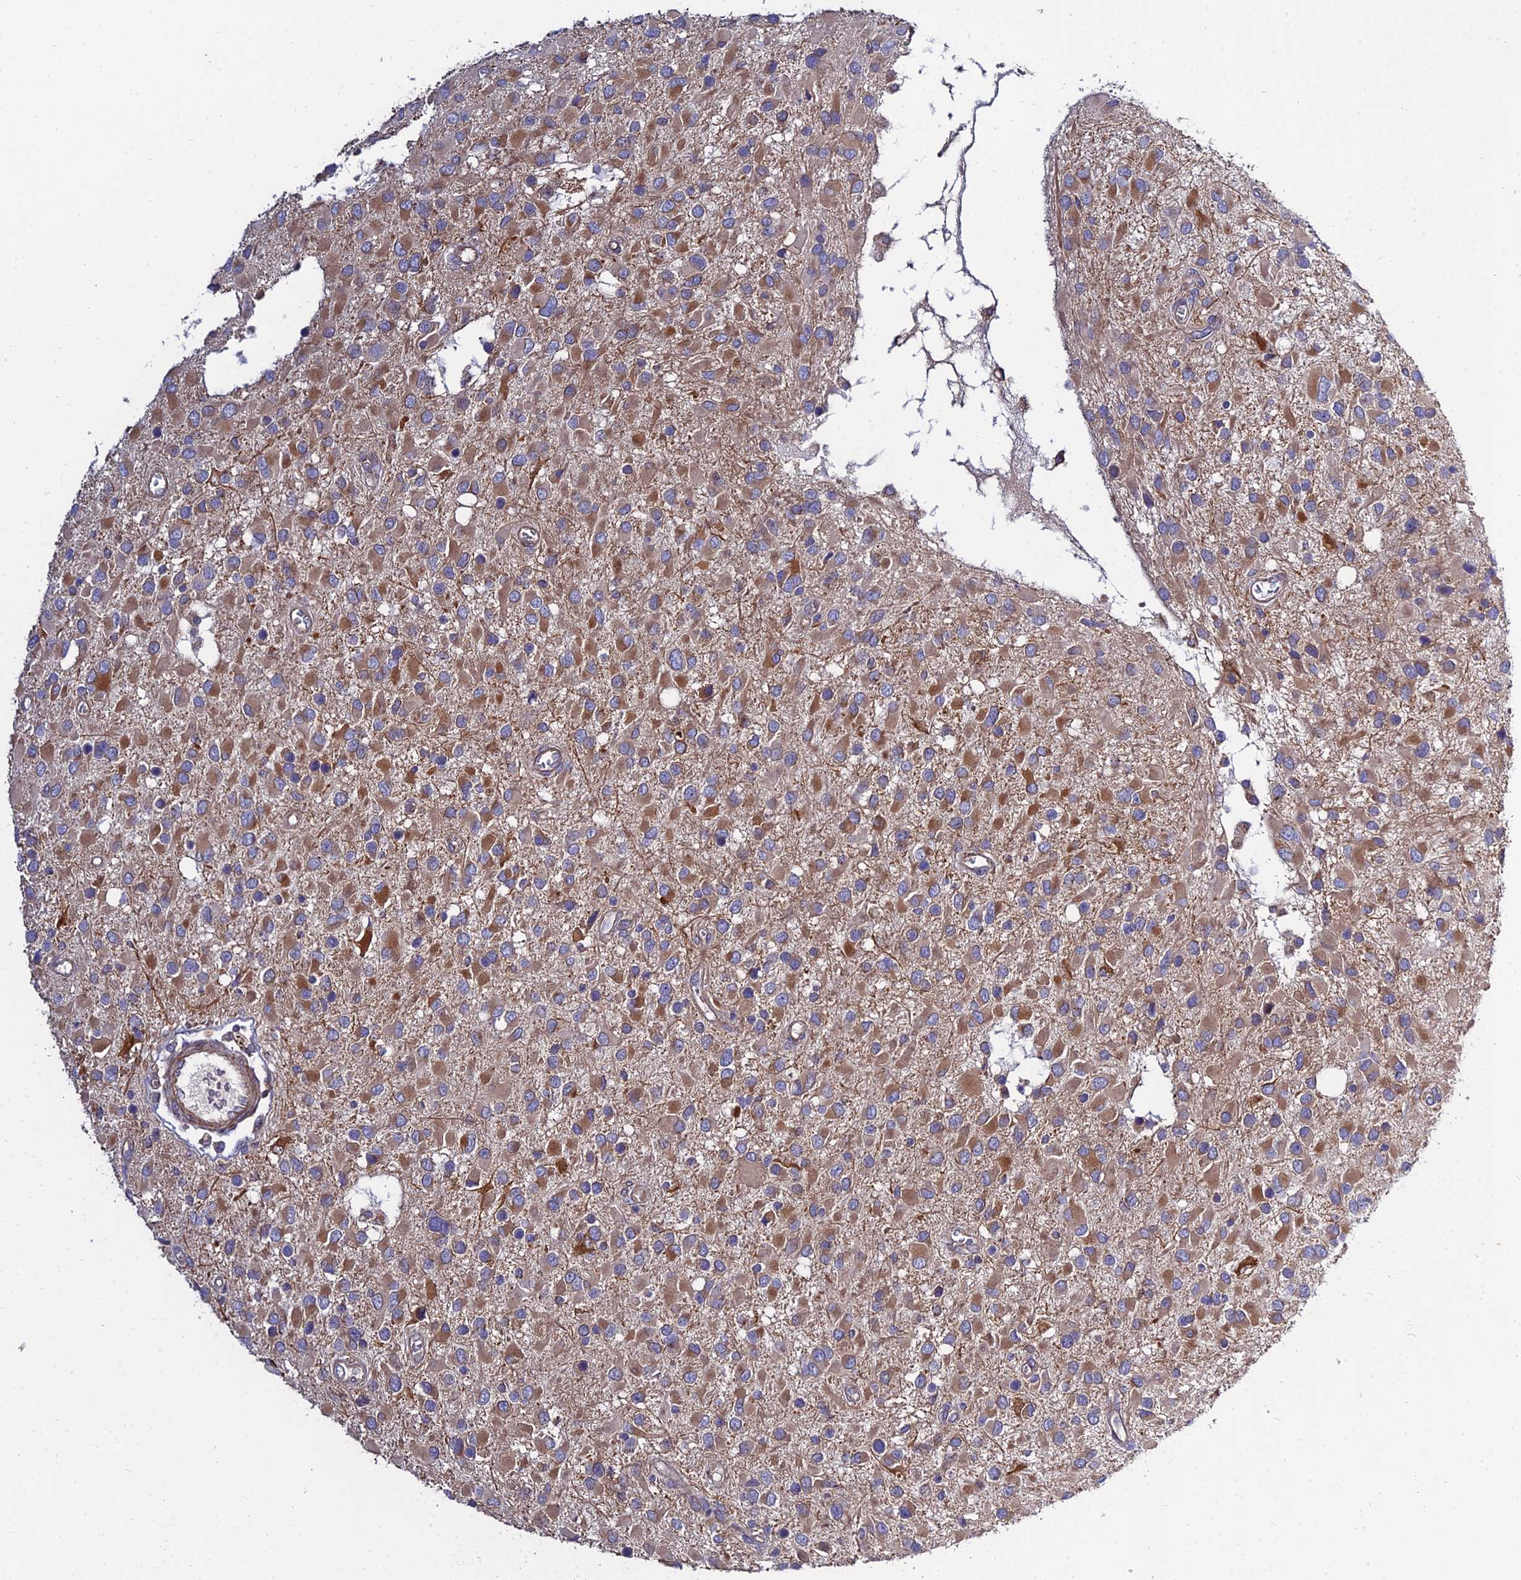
{"staining": {"intensity": "moderate", "quantity": ">75%", "location": "cytoplasmic/membranous"}, "tissue": "glioma", "cell_type": "Tumor cells", "image_type": "cancer", "snomed": [{"axis": "morphology", "description": "Glioma, malignant, High grade"}, {"axis": "topography", "description": "Brain"}], "caption": "Tumor cells show moderate cytoplasmic/membranous positivity in approximately >75% of cells in glioma.", "gene": "ARL6IP1", "patient": {"sex": "male", "age": 53}}